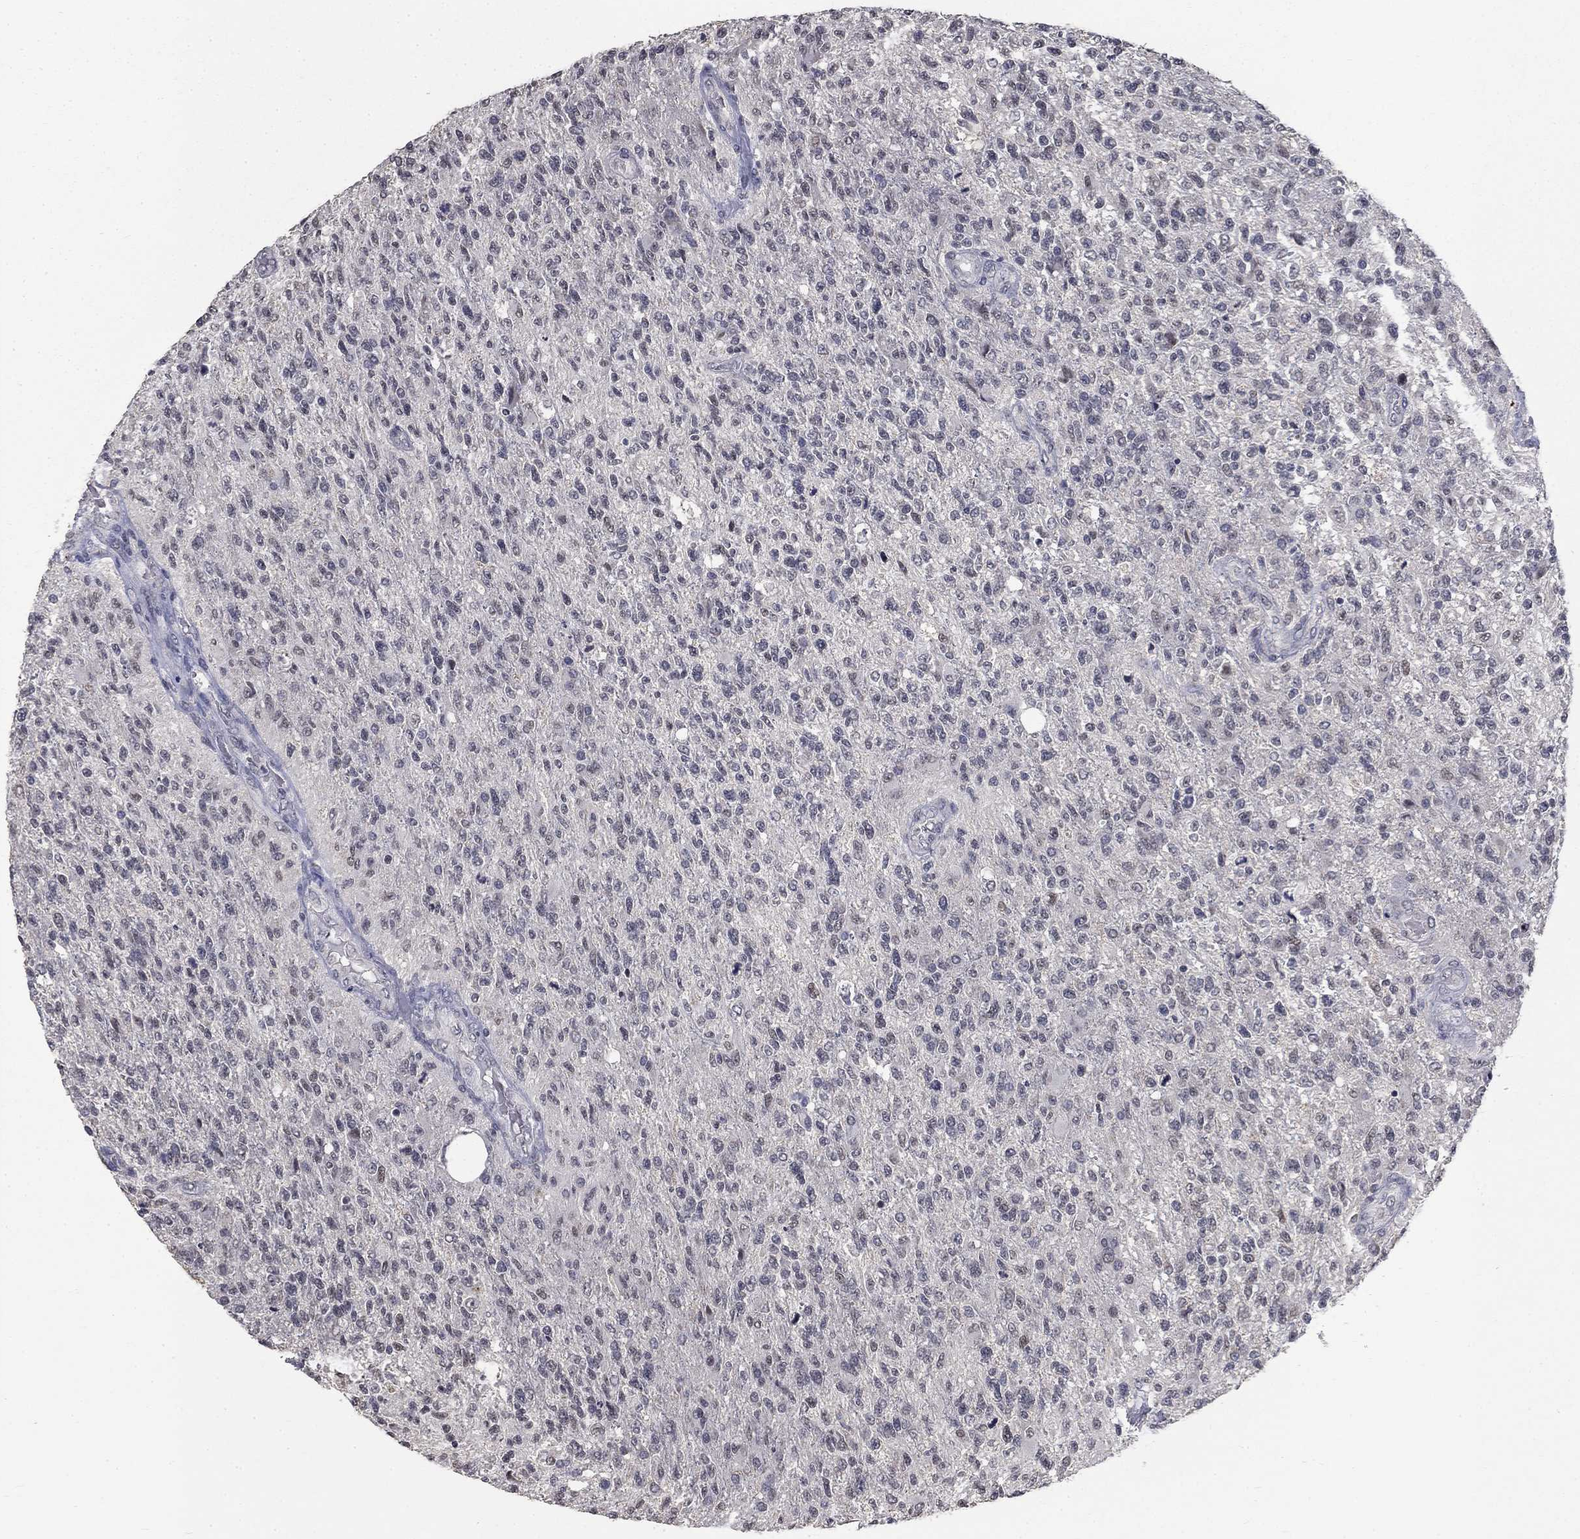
{"staining": {"intensity": "negative", "quantity": "none", "location": "none"}, "tissue": "glioma", "cell_type": "Tumor cells", "image_type": "cancer", "snomed": [{"axis": "morphology", "description": "Glioma, malignant, High grade"}, {"axis": "topography", "description": "Brain"}], "caption": "Tumor cells are negative for protein expression in human malignant glioma (high-grade).", "gene": "SPATA33", "patient": {"sex": "male", "age": 56}}